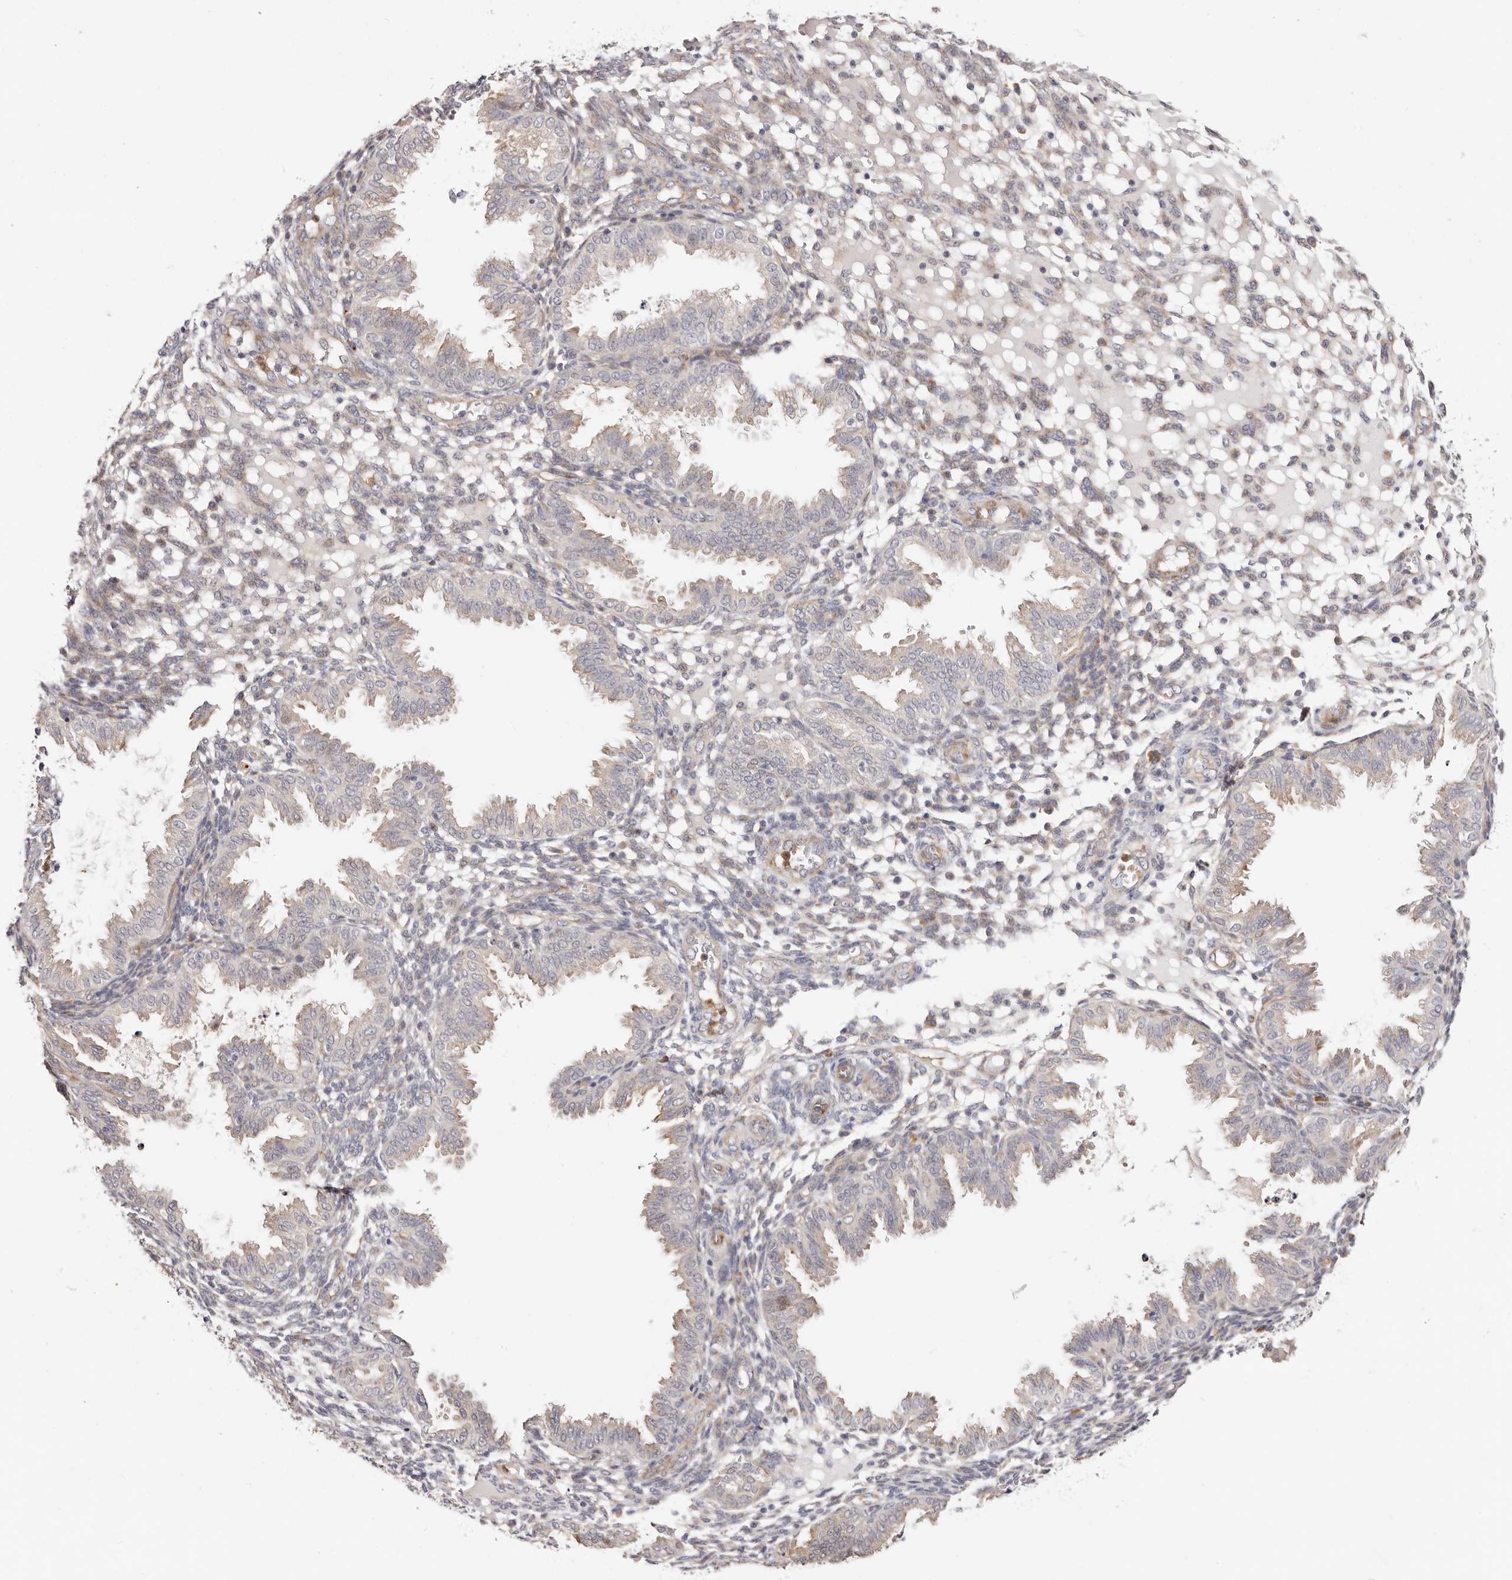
{"staining": {"intensity": "negative", "quantity": "none", "location": "none"}, "tissue": "endometrium", "cell_type": "Cells in endometrial stroma", "image_type": "normal", "snomed": [{"axis": "morphology", "description": "Normal tissue, NOS"}, {"axis": "topography", "description": "Endometrium"}], "caption": "IHC histopathology image of unremarkable human endometrium stained for a protein (brown), which demonstrates no positivity in cells in endometrial stroma.", "gene": "BCL2L15", "patient": {"sex": "female", "age": 33}}